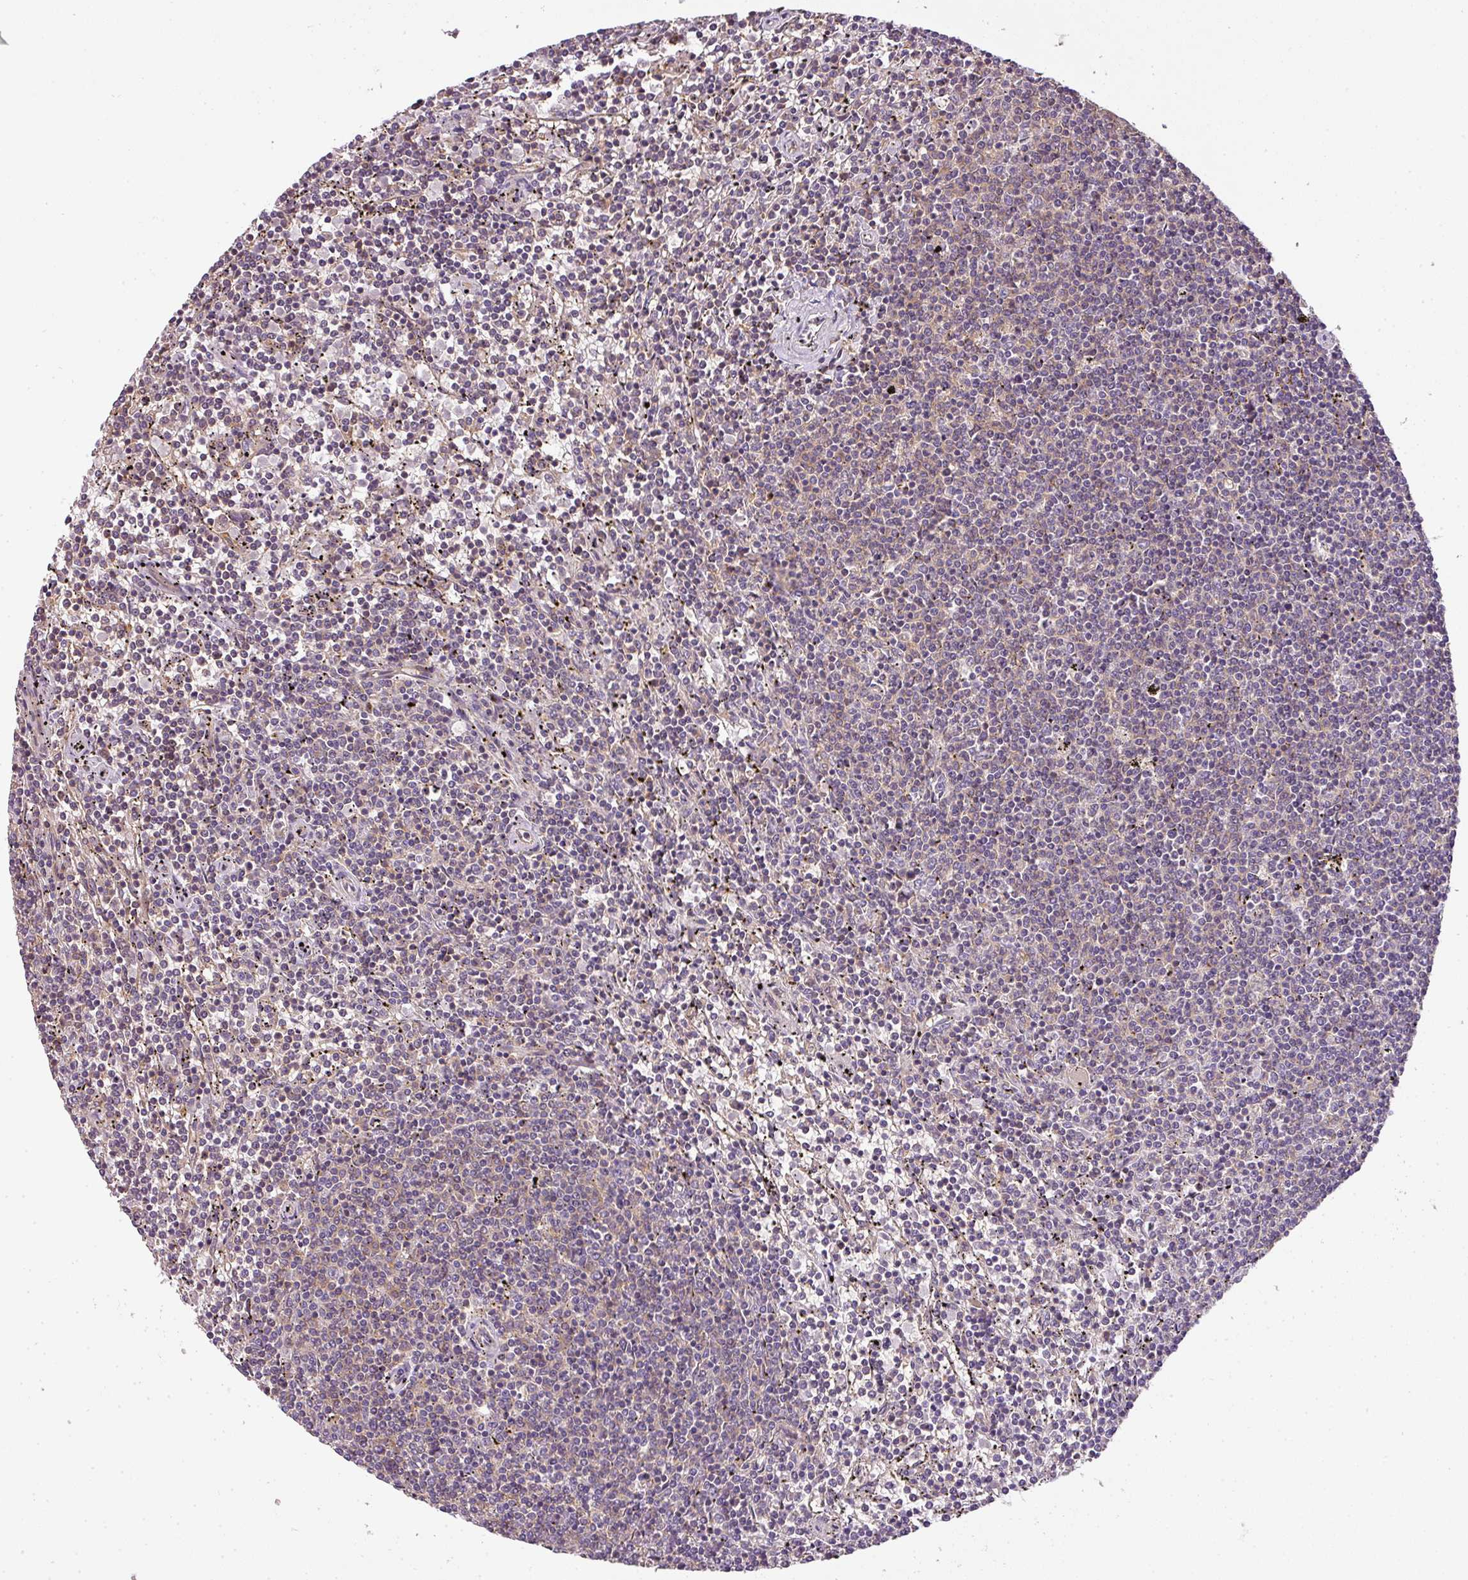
{"staining": {"intensity": "negative", "quantity": "none", "location": "none"}, "tissue": "lymphoma", "cell_type": "Tumor cells", "image_type": "cancer", "snomed": [{"axis": "morphology", "description": "Malignant lymphoma, non-Hodgkin's type, Low grade"}, {"axis": "topography", "description": "Spleen"}], "caption": "Tumor cells are negative for brown protein staining in lymphoma.", "gene": "TCL1B", "patient": {"sex": "female", "age": 50}}